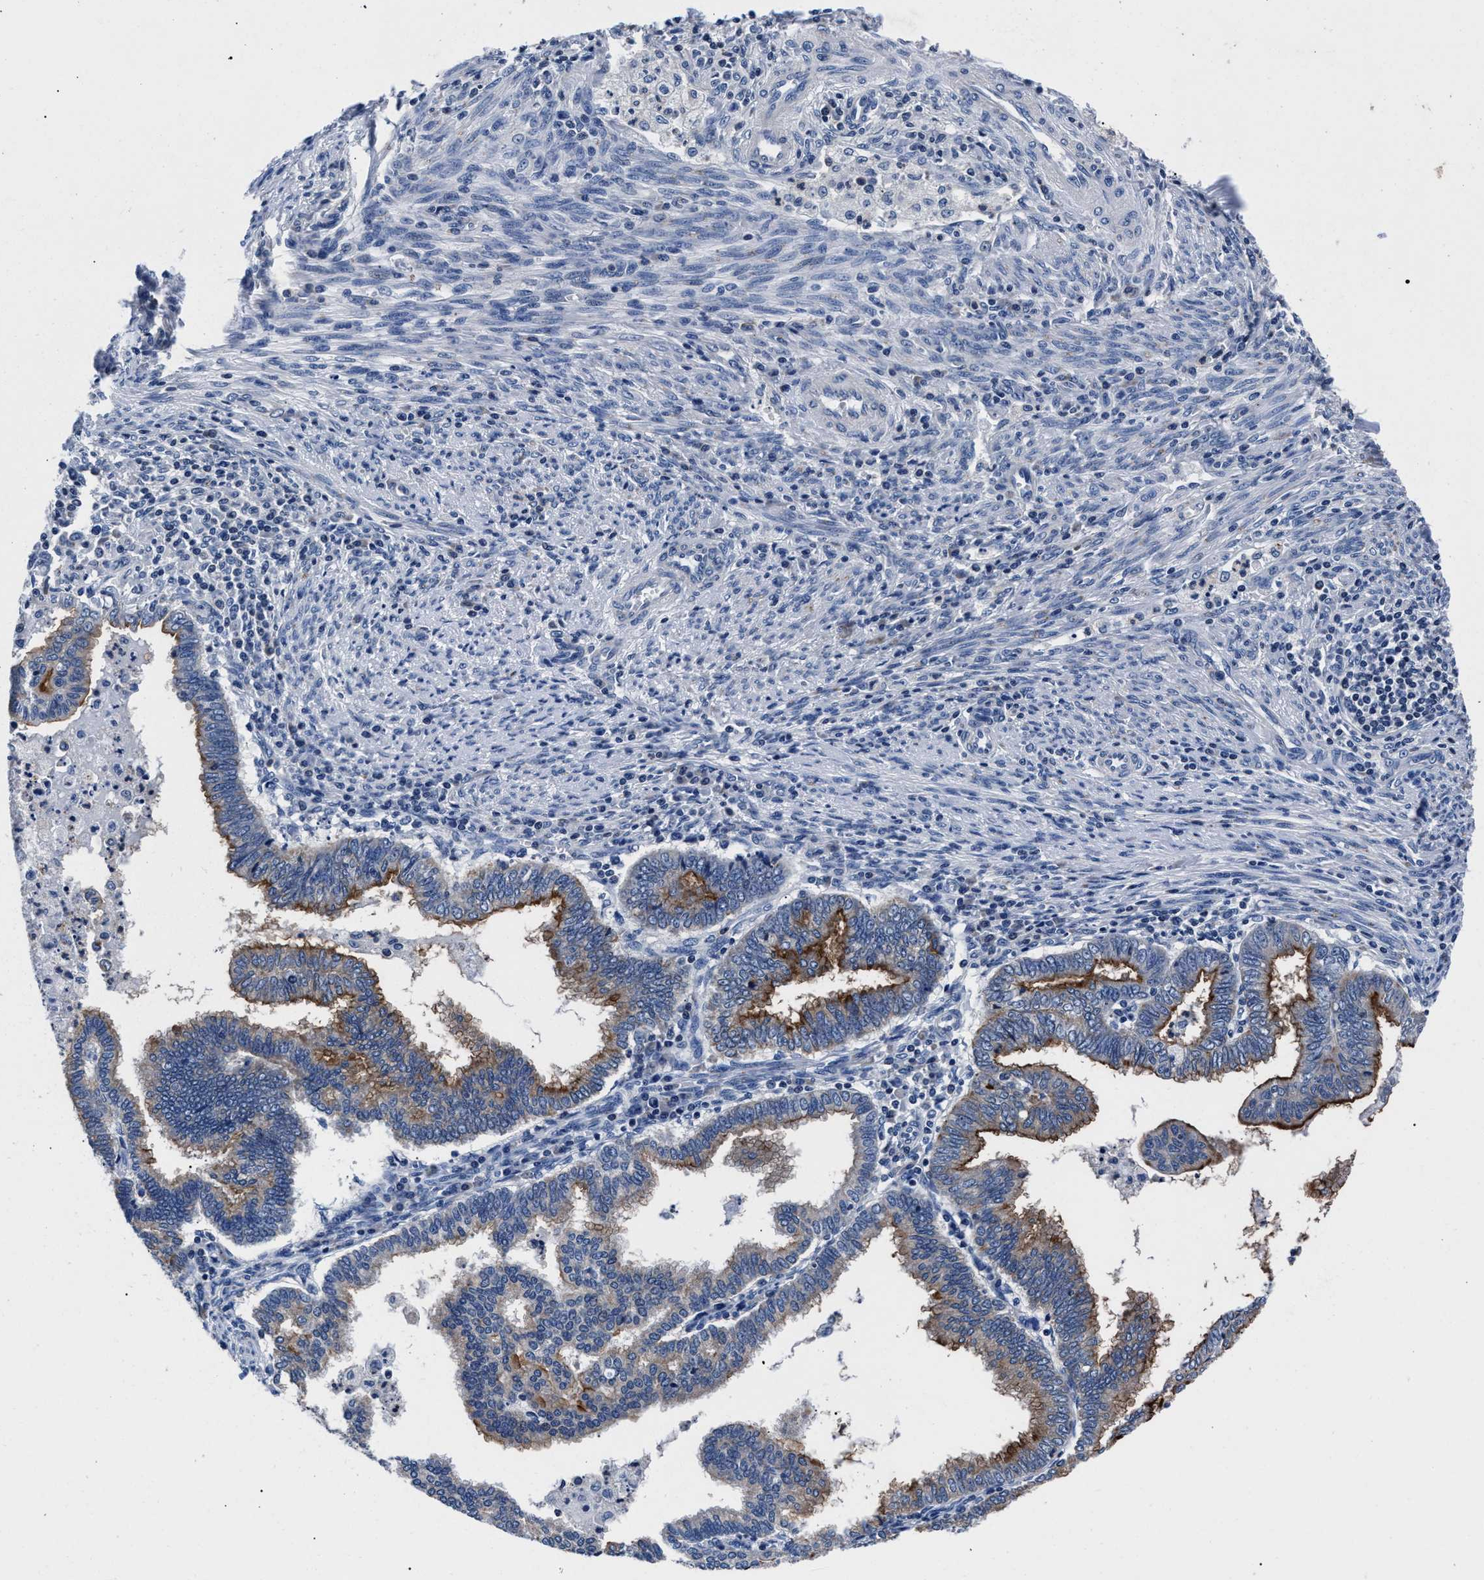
{"staining": {"intensity": "strong", "quantity": "25%-75%", "location": "cytoplasmic/membranous"}, "tissue": "endometrial cancer", "cell_type": "Tumor cells", "image_type": "cancer", "snomed": [{"axis": "morphology", "description": "Polyp, NOS"}, {"axis": "morphology", "description": "Adenocarcinoma, NOS"}, {"axis": "morphology", "description": "Adenoma, NOS"}, {"axis": "topography", "description": "Endometrium"}], "caption": "Immunohistochemical staining of endometrial adenoma demonstrates high levels of strong cytoplasmic/membranous protein expression in about 25%-75% of tumor cells.", "gene": "PHF24", "patient": {"sex": "female", "age": 79}}